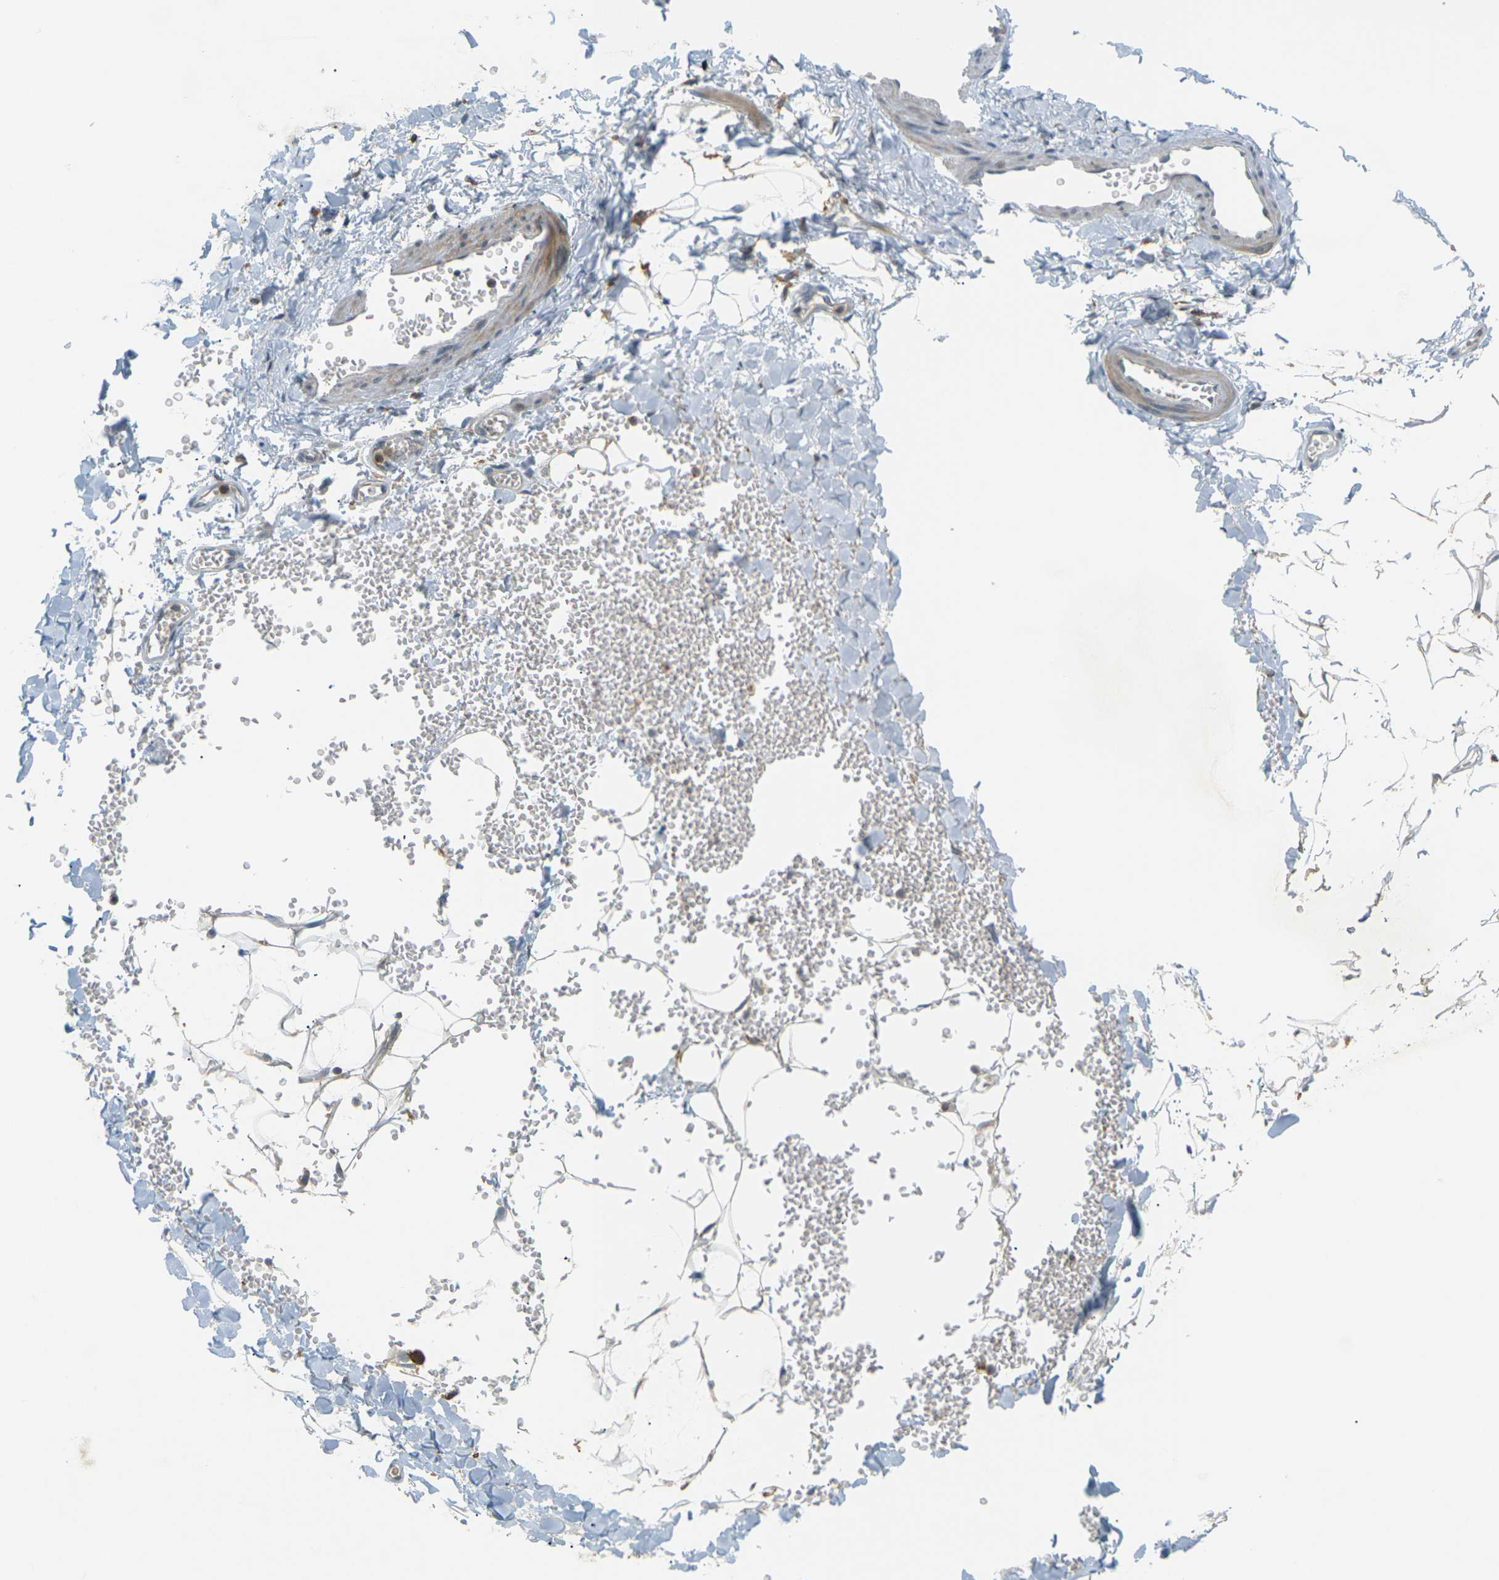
{"staining": {"intensity": "weak", "quantity": "25%-75%", "location": "cytoplasmic/membranous"}, "tissue": "adipose tissue", "cell_type": "Adipocytes", "image_type": "normal", "snomed": [{"axis": "morphology", "description": "Normal tissue, NOS"}, {"axis": "topography", "description": "Adipose tissue"}, {"axis": "topography", "description": "Peripheral nerve tissue"}], "caption": "Unremarkable adipose tissue reveals weak cytoplasmic/membranous staining in approximately 25%-75% of adipocytes, visualized by immunohistochemistry.", "gene": "SOCS6", "patient": {"sex": "male", "age": 52}}